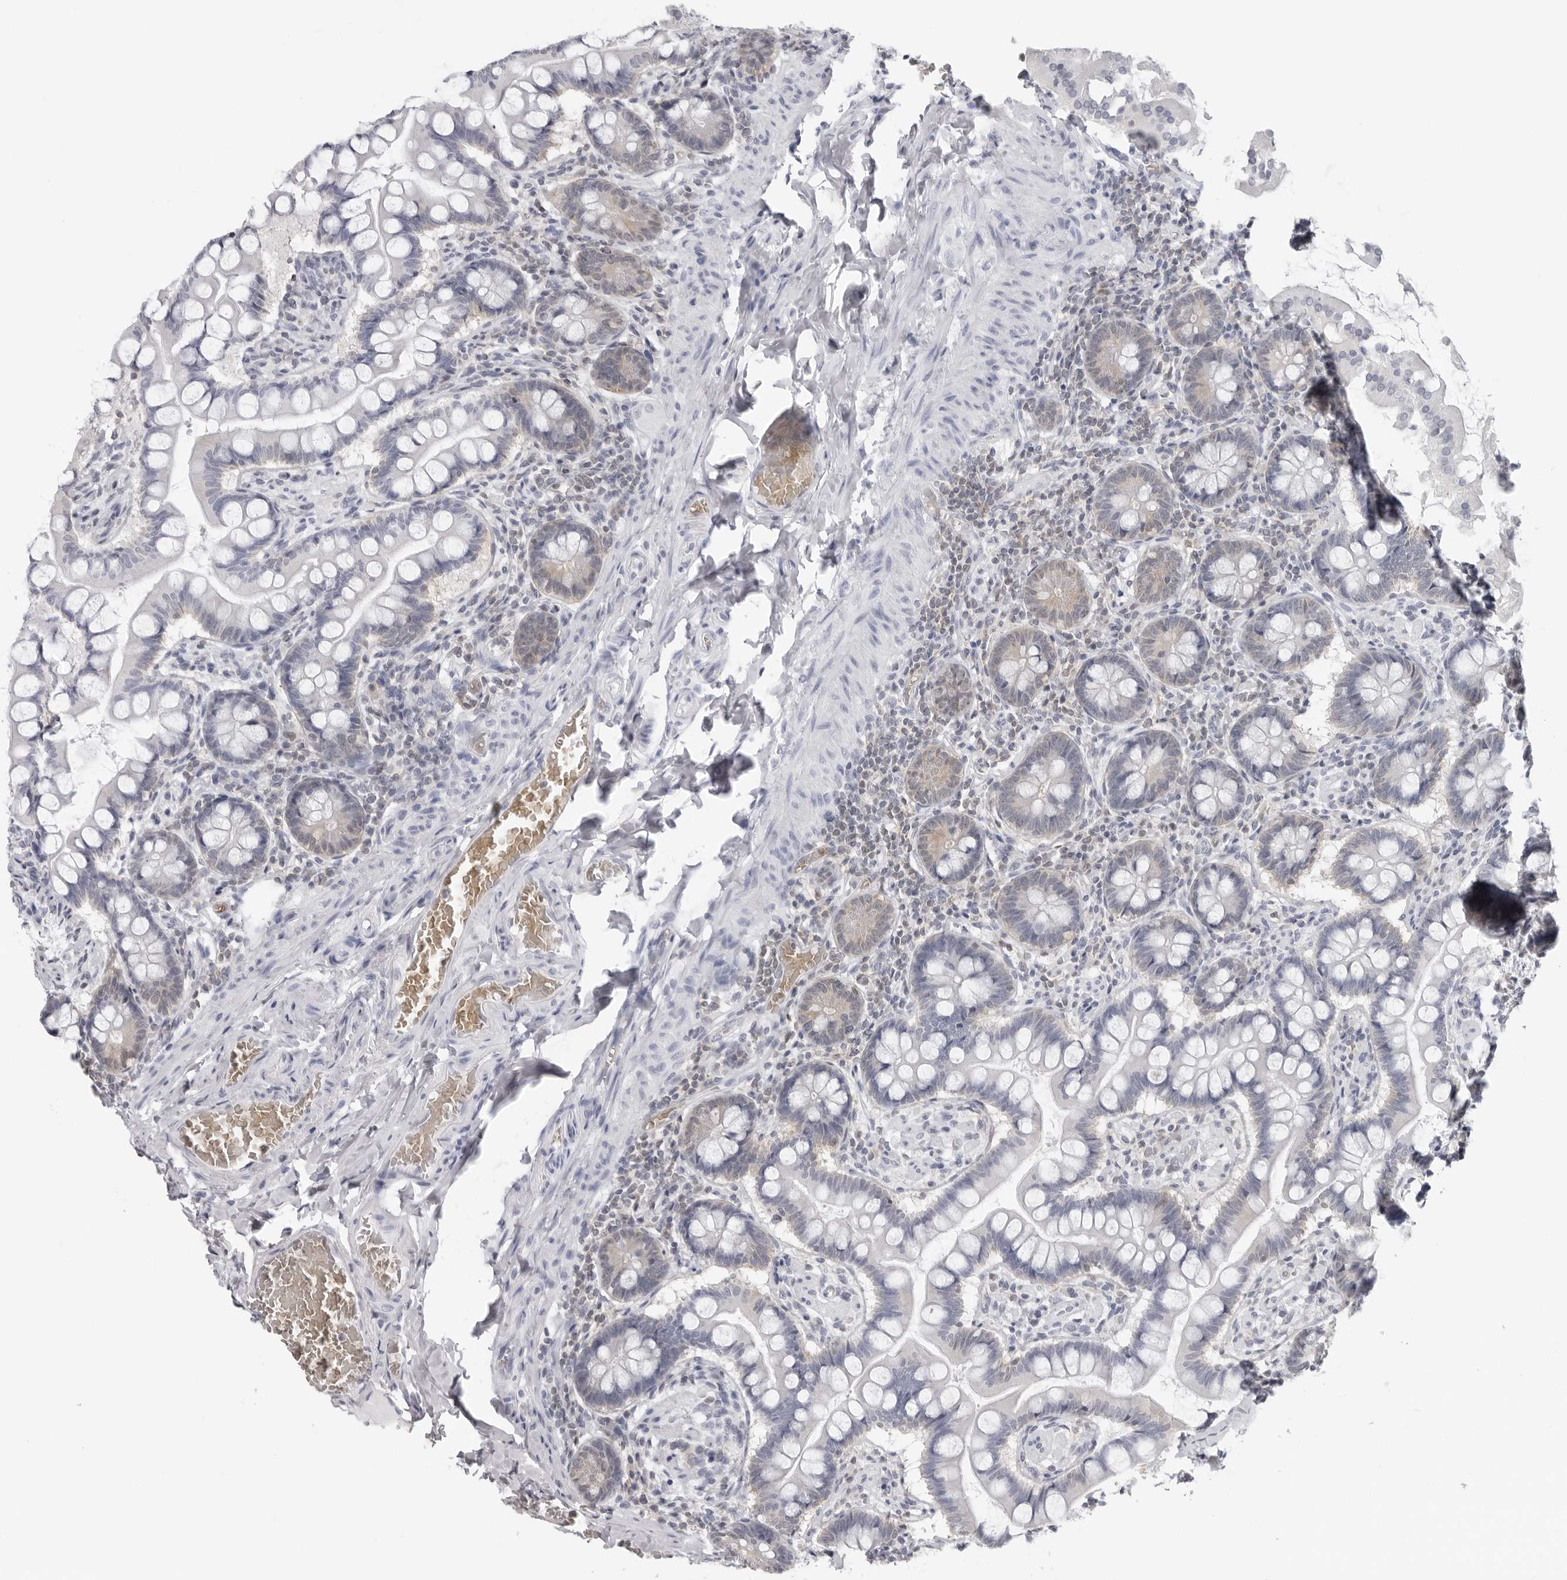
{"staining": {"intensity": "negative", "quantity": "none", "location": "none"}, "tissue": "small intestine", "cell_type": "Glandular cells", "image_type": "normal", "snomed": [{"axis": "morphology", "description": "Normal tissue, NOS"}, {"axis": "topography", "description": "Small intestine"}], "caption": "This is a histopathology image of IHC staining of benign small intestine, which shows no expression in glandular cells. (DAB immunohistochemistry, high magnification).", "gene": "EPB41", "patient": {"sex": "male", "age": 41}}